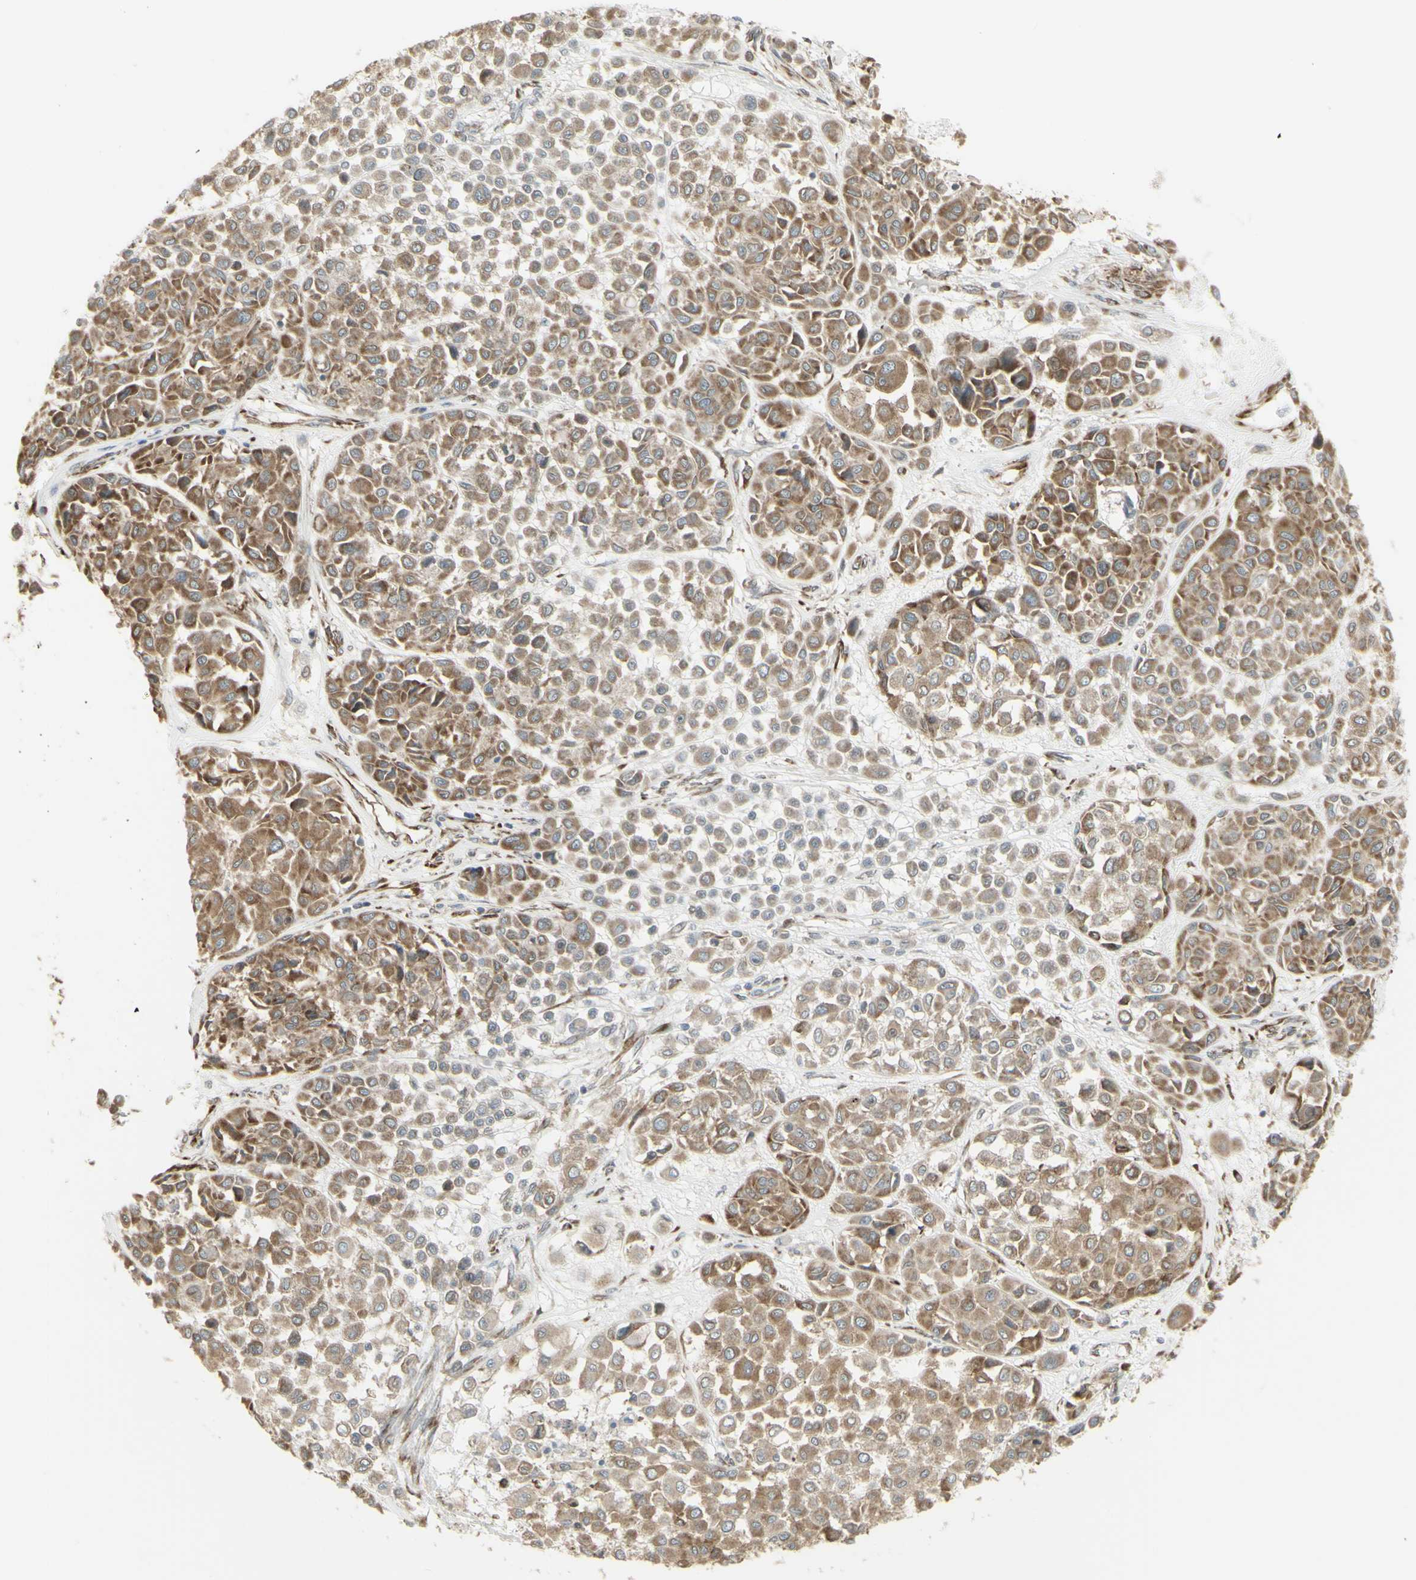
{"staining": {"intensity": "moderate", "quantity": ">75%", "location": "cytoplasmic/membranous"}, "tissue": "melanoma", "cell_type": "Tumor cells", "image_type": "cancer", "snomed": [{"axis": "morphology", "description": "Malignant melanoma, Metastatic site"}, {"axis": "topography", "description": "Soft tissue"}], "caption": "Protein staining by immunohistochemistry exhibits moderate cytoplasmic/membranous positivity in approximately >75% of tumor cells in malignant melanoma (metastatic site).", "gene": "FKBP3", "patient": {"sex": "male", "age": 41}}